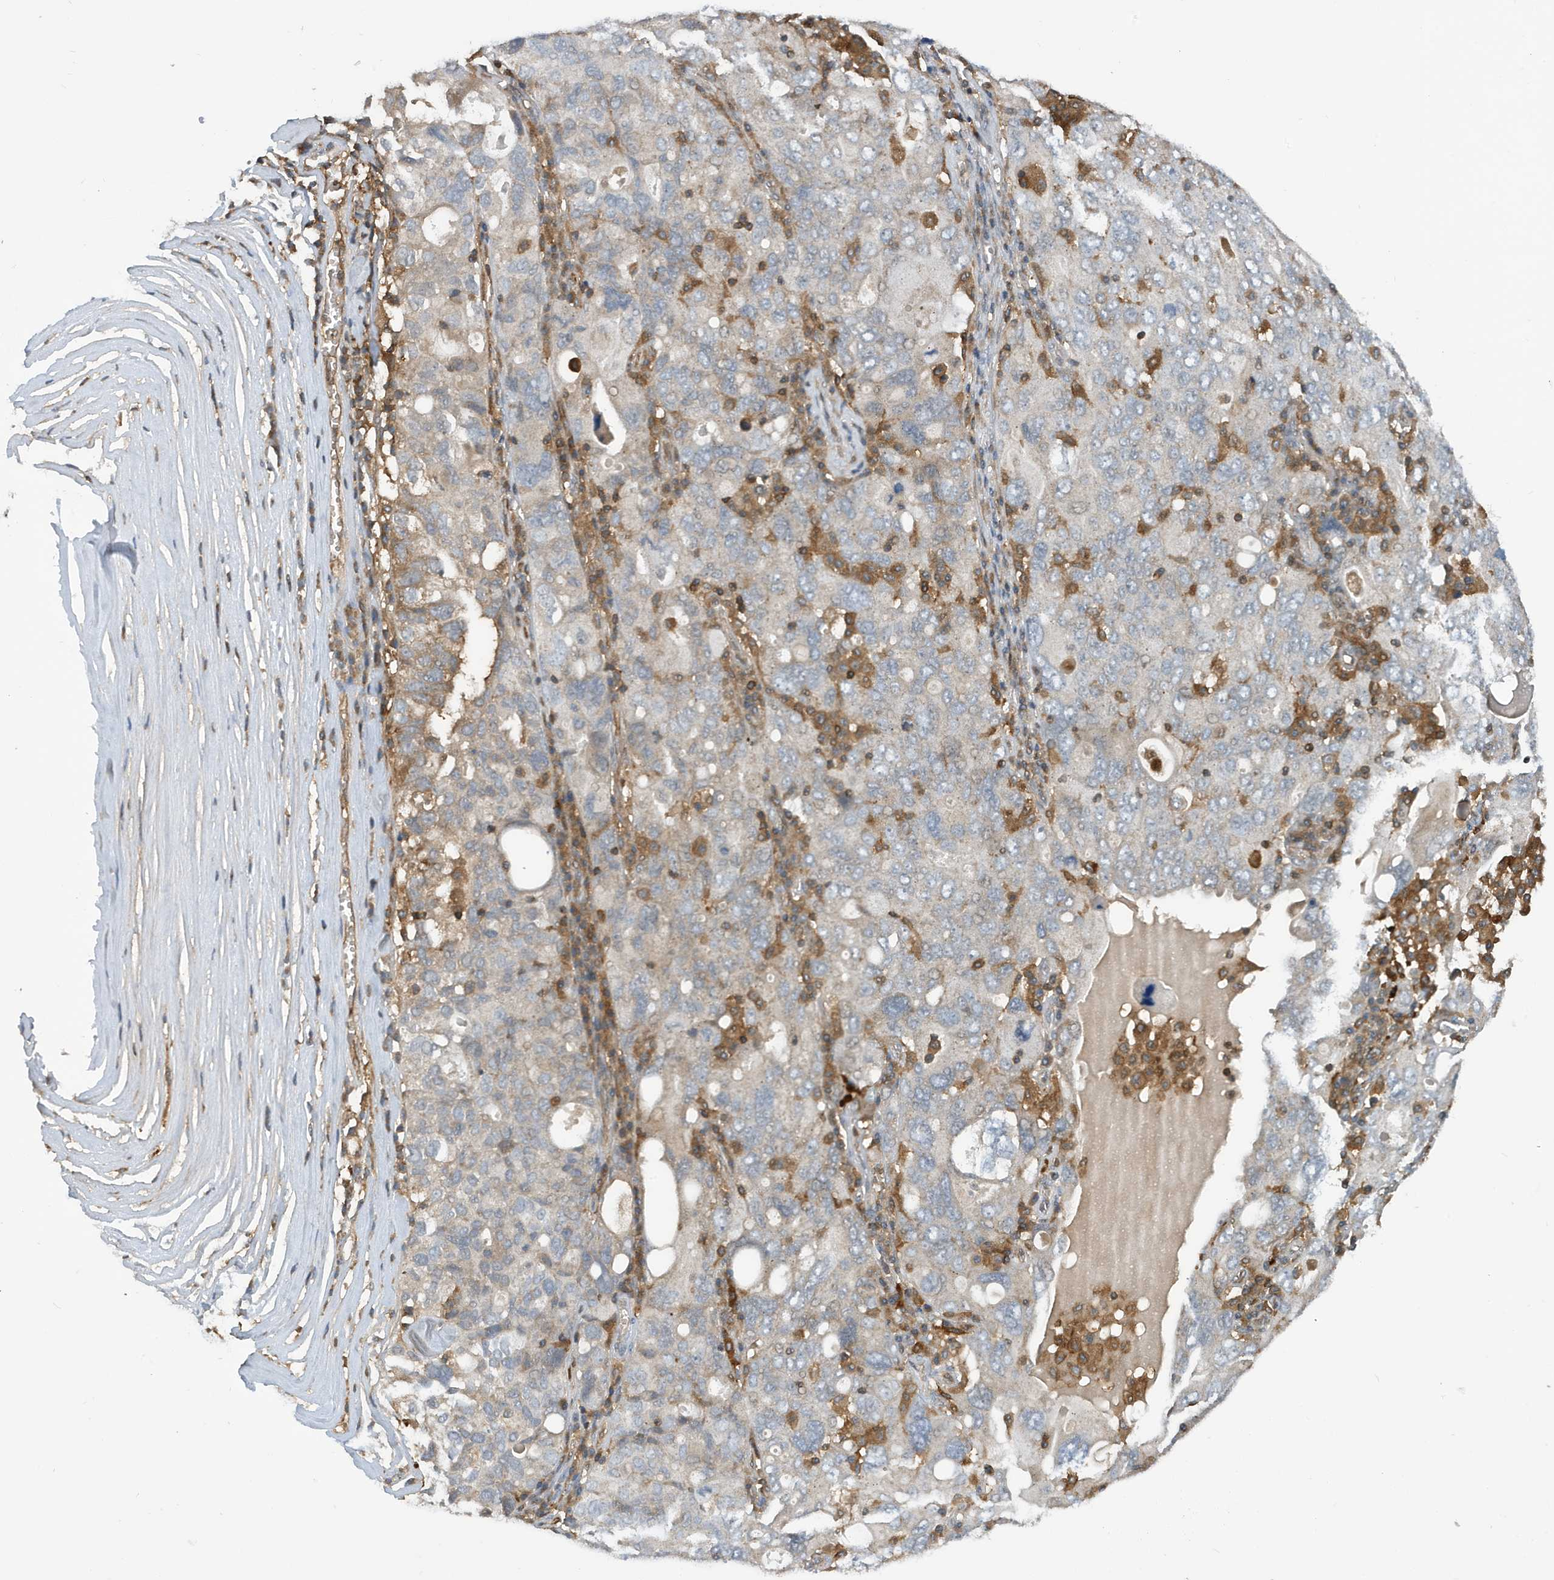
{"staining": {"intensity": "negative", "quantity": "none", "location": "none"}, "tissue": "ovarian cancer", "cell_type": "Tumor cells", "image_type": "cancer", "snomed": [{"axis": "morphology", "description": "Carcinoma, endometroid"}, {"axis": "topography", "description": "Ovary"}], "caption": "High power microscopy histopathology image of an IHC image of endometroid carcinoma (ovarian), revealing no significant staining in tumor cells.", "gene": "NSUN3", "patient": {"sex": "female", "age": 62}}